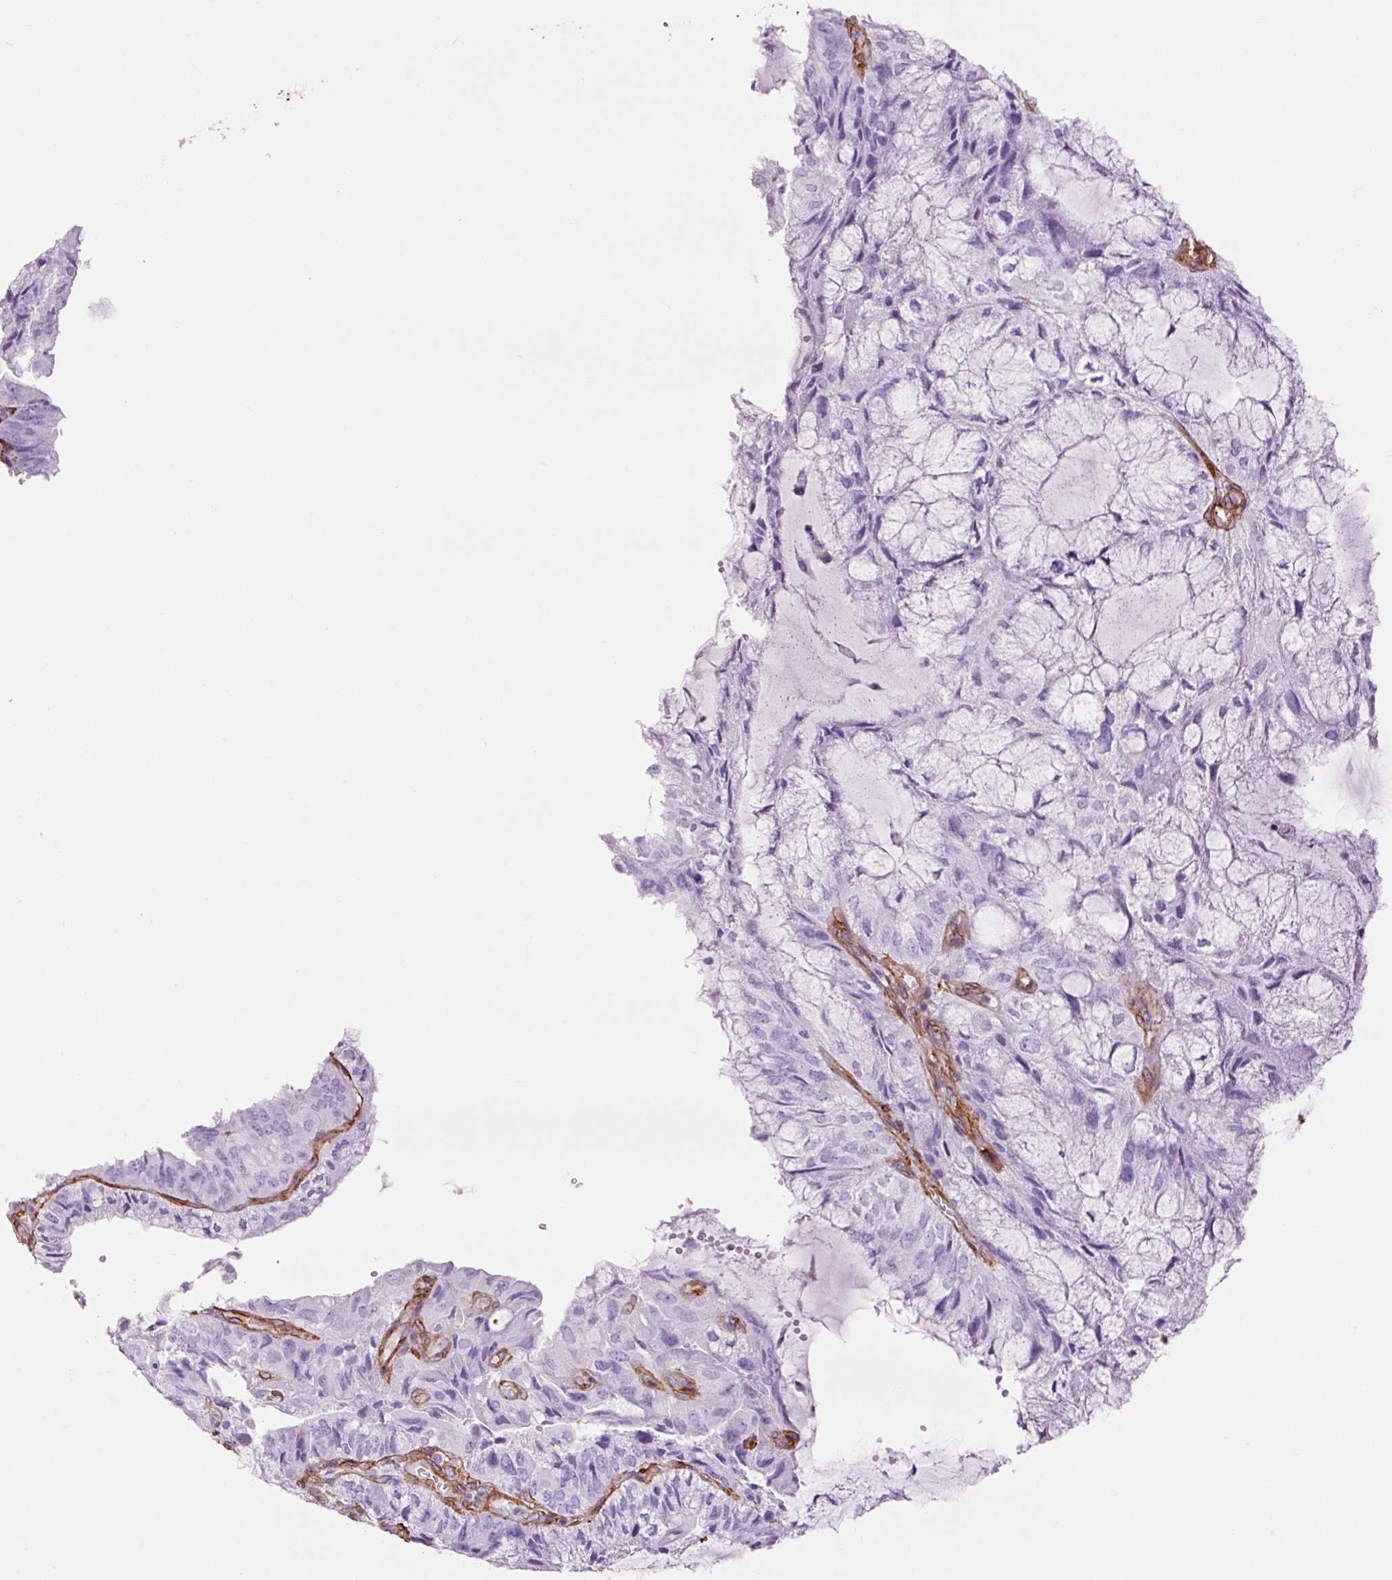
{"staining": {"intensity": "negative", "quantity": "none", "location": "none"}, "tissue": "endometrial cancer", "cell_type": "Tumor cells", "image_type": "cancer", "snomed": [{"axis": "morphology", "description": "Adenocarcinoma, NOS"}, {"axis": "topography", "description": "Endometrium"}], "caption": "IHC micrograph of endometrial cancer (adenocarcinoma) stained for a protein (brown), which reveals no positivity in tumor cells.", "gene": "CAV1", "patient": {"sex": "female", "age": 81}}